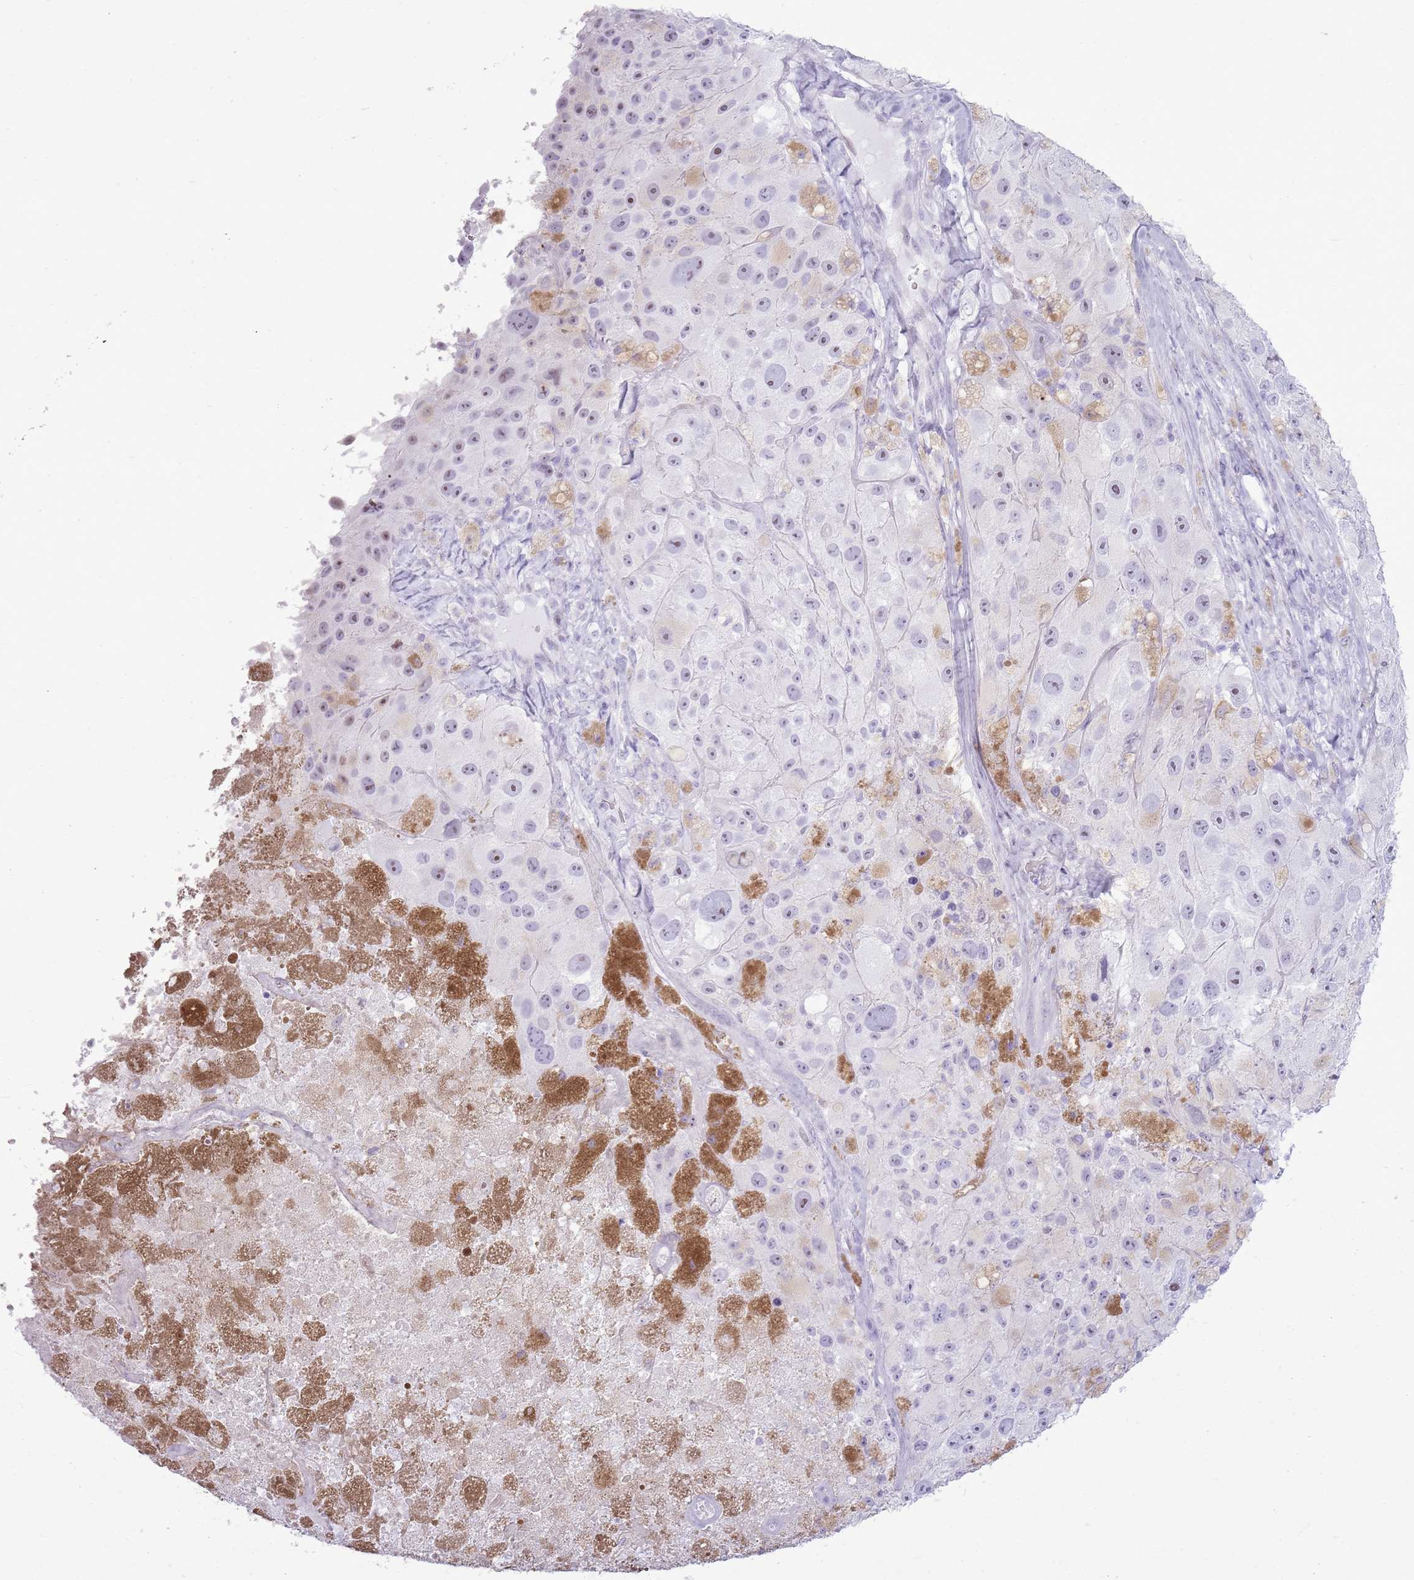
{"staining": {"intensity": "negative", "quantity": "none", "location": "none"}, "tissue": "melanoma", "cell_type": "Tumor cells", "image_type": "cancer", "snomed": [{"axis": "morphology", "description": "Malignant melanoma, Metastatic site"}, {"axis": "topography", "description": "Lymph node"}], "caption": "Tumor cells show no significant protein staining in malignant melanoma (metastatic site).", "gene": "ASIP", "patient": {"sex": "male", "age": 62}}